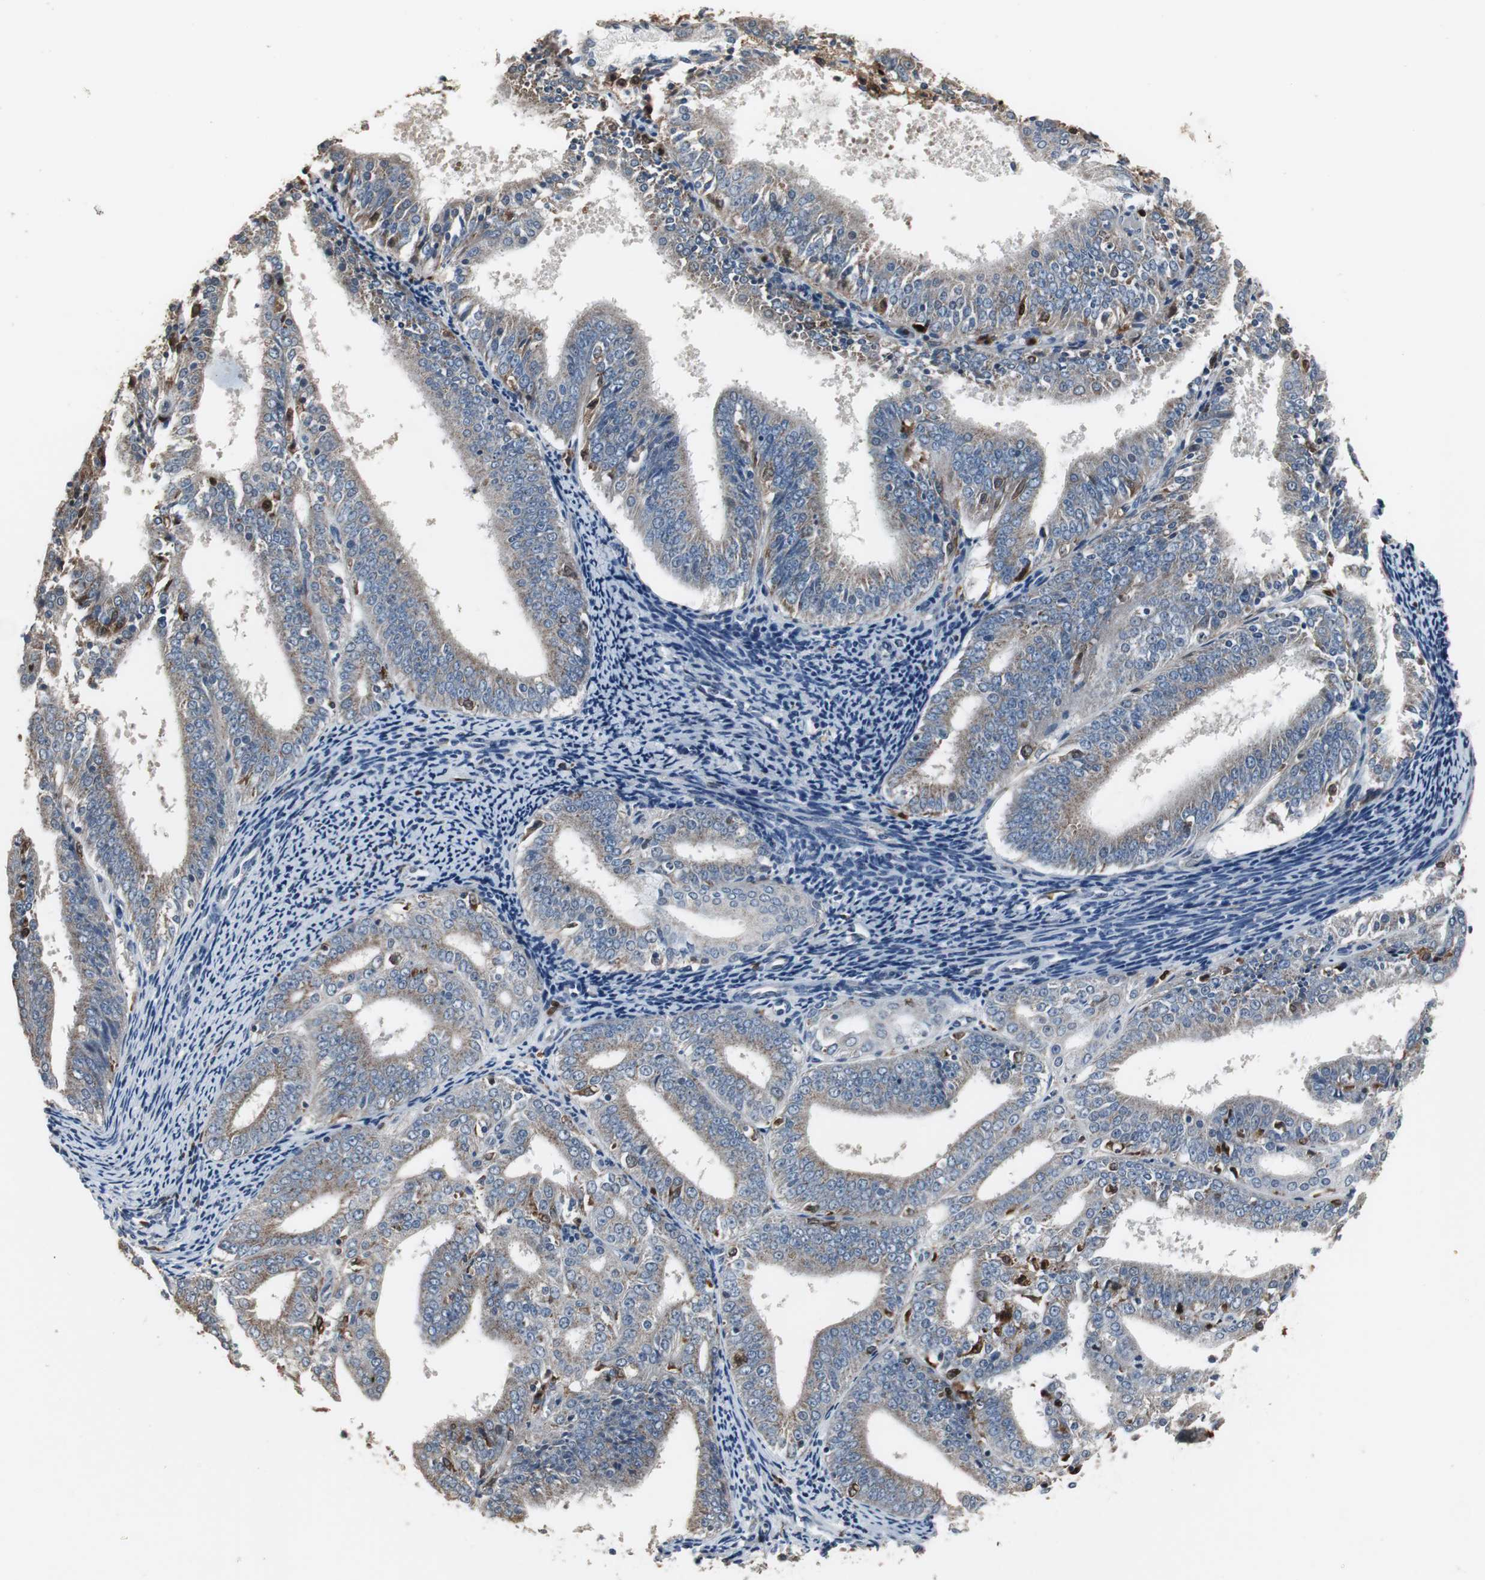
{"staining": {"intensity": "weak", "quantity": ">75%", "location": "cytoplasmic/membranous"}, "tissue": "endometrial cancer", "cell_type": "Tumor cells", "image_type": "cancer", "snomed": [{"axis": "morphology", "description": "Adenocarcinoma, NOS"}, {"axis": "topography", "description": "Endometrium"}], "caption": "Immunohistochemical staining of human endometrial cancer (adenocarcinoma) exhibits low levels of weak cytoplasmic/membranous protein positivity in approximately >75% of tumor cells.", "gene": "NCF2", "patient": {"sex": "female", "age": 63}}